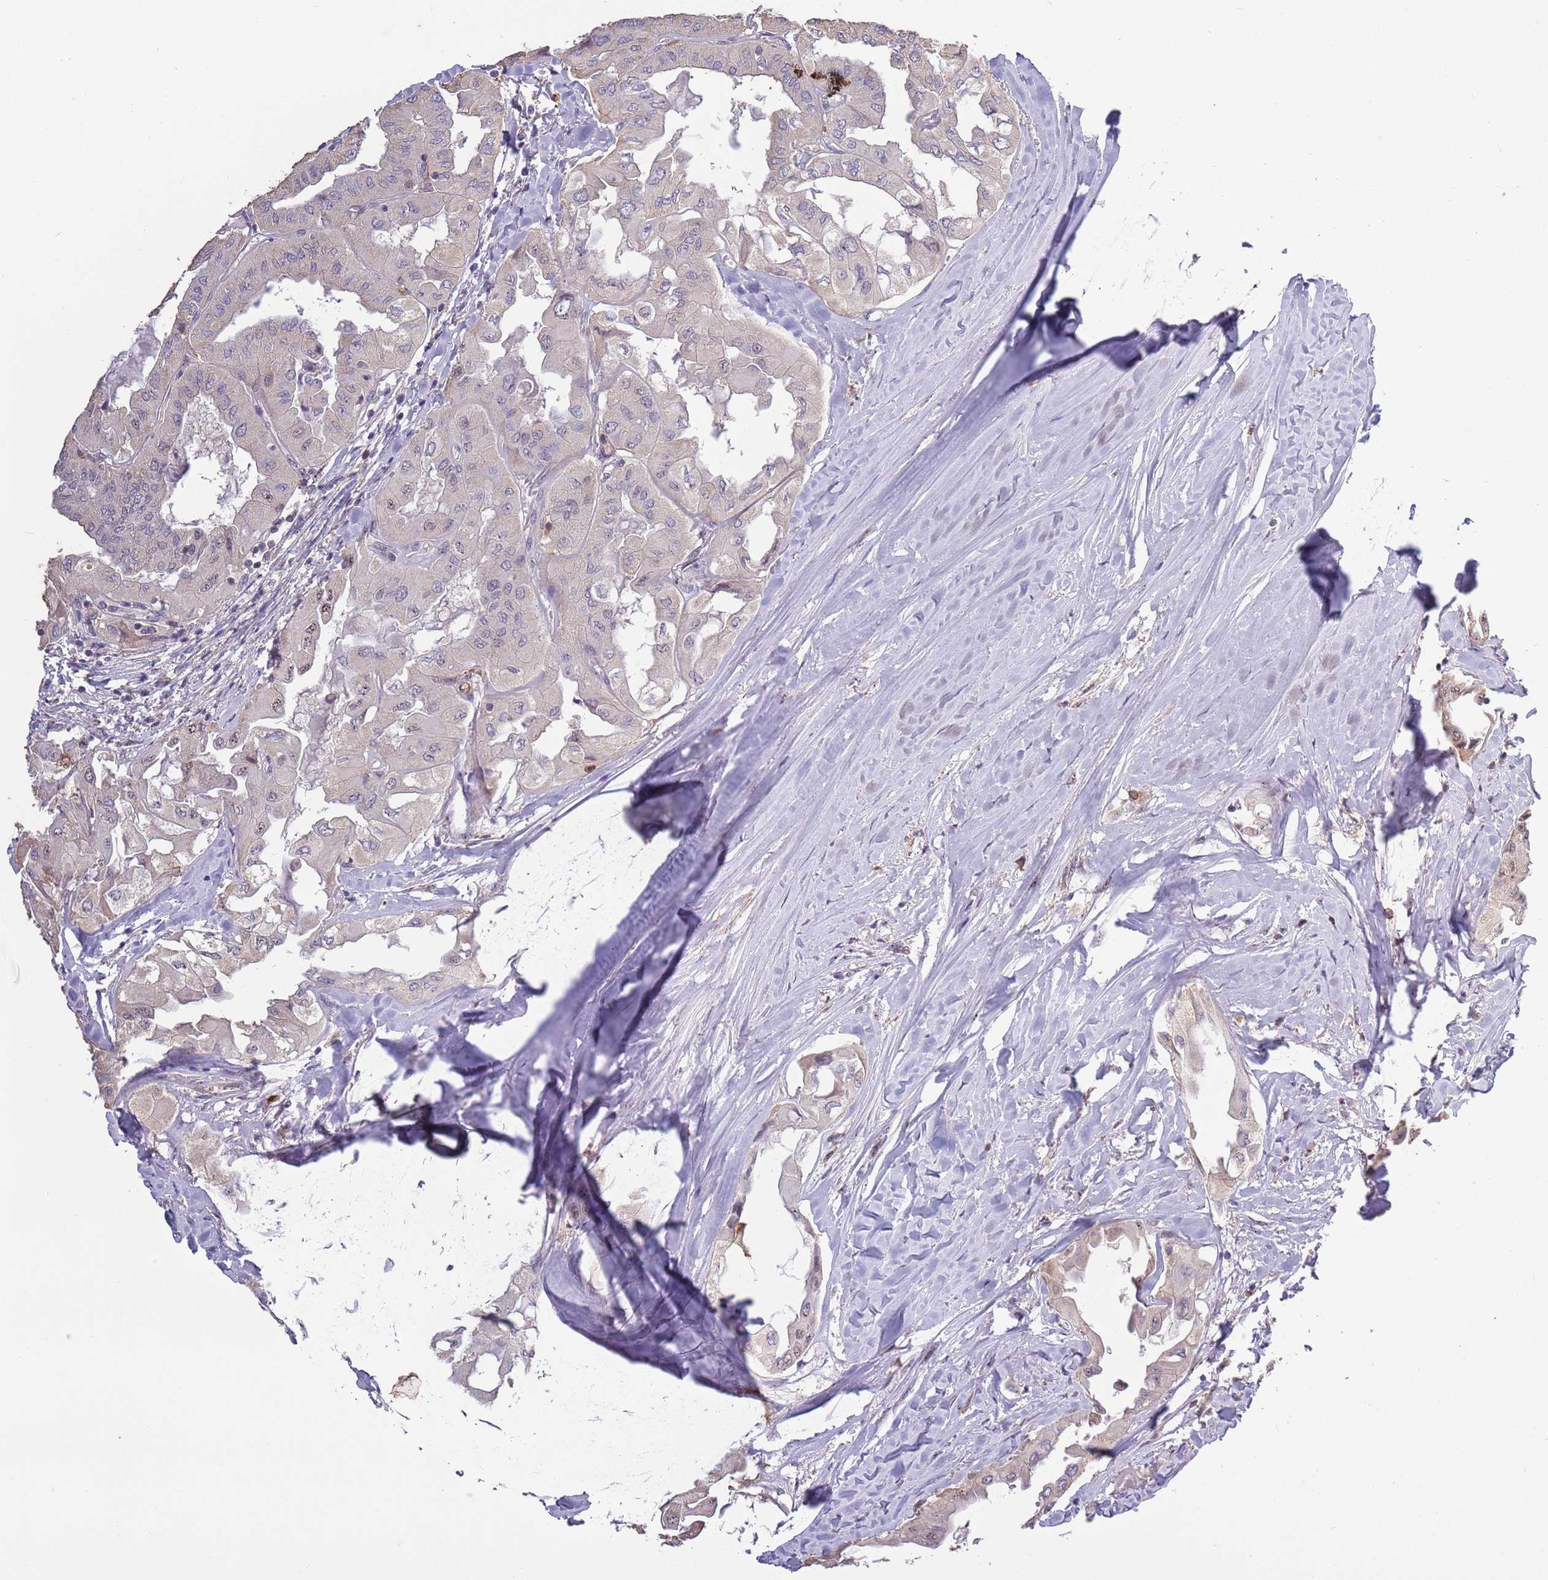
{"staining": {"intensity": "negative", "quantity": "none", "location": "none"}, "tissue": "thyroid cancer", "cell_type": "Tumor cells", "image_type": "cancer", "snomed": [{"axis": "morphology", "description": "Normal tissue, NOS"}, {"axis": "morphology", "description": "Papillary adenocarcinoma, NOS"}, {"axis": "topography", "description": "Thyroid gland"}], "caption": "An image of human thyroid papillary adenocarcinoma is negative for staining in tumor cells.", "gene": "CAPN9", "patient": {"sex": "female", "age": 59}}